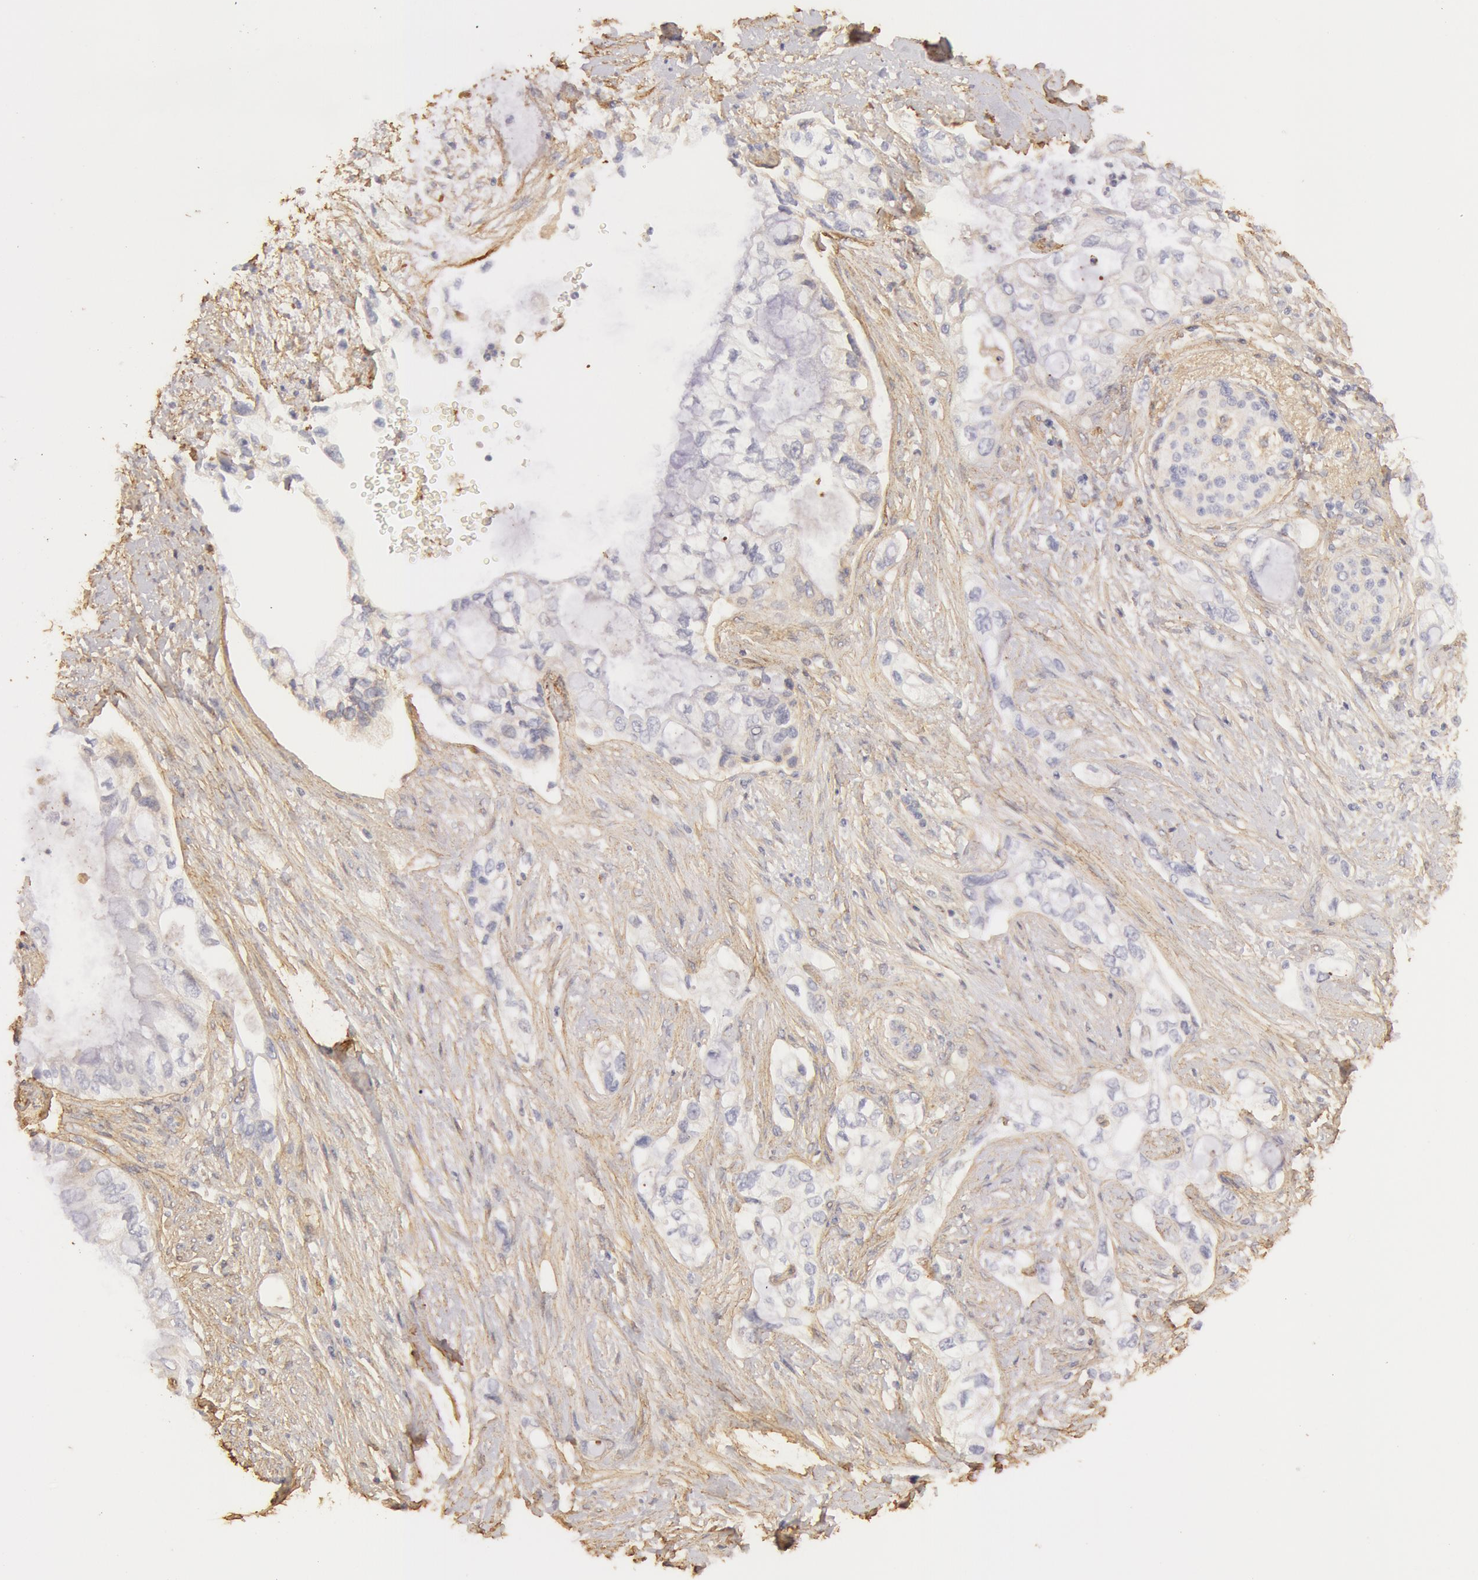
{"staining": {"intensity": "negative", "quantity": "none", "location": "none"}, "tissue": "pancreatic cancer", "cell_type": "Tumor cells", "image_type": "cancer", "snomed": [{"axis": "morphology", "description": "Adenocarcinoma, NOS"}, {"axis": "topography", "description": "Pancreas"}], "caption": "IHC micrograph of neoplastic tissue: pancreatic cancer stained with DAB reveals no significant protein staining in tumor cells. The staining was performed using DAB to visualize the protein expression in brown, while the nuclei were stained in blue with hematoxylin (Magnification: 20x).", "gene": "COL4A1", "patient": {"sex": "female", "age": 70}}